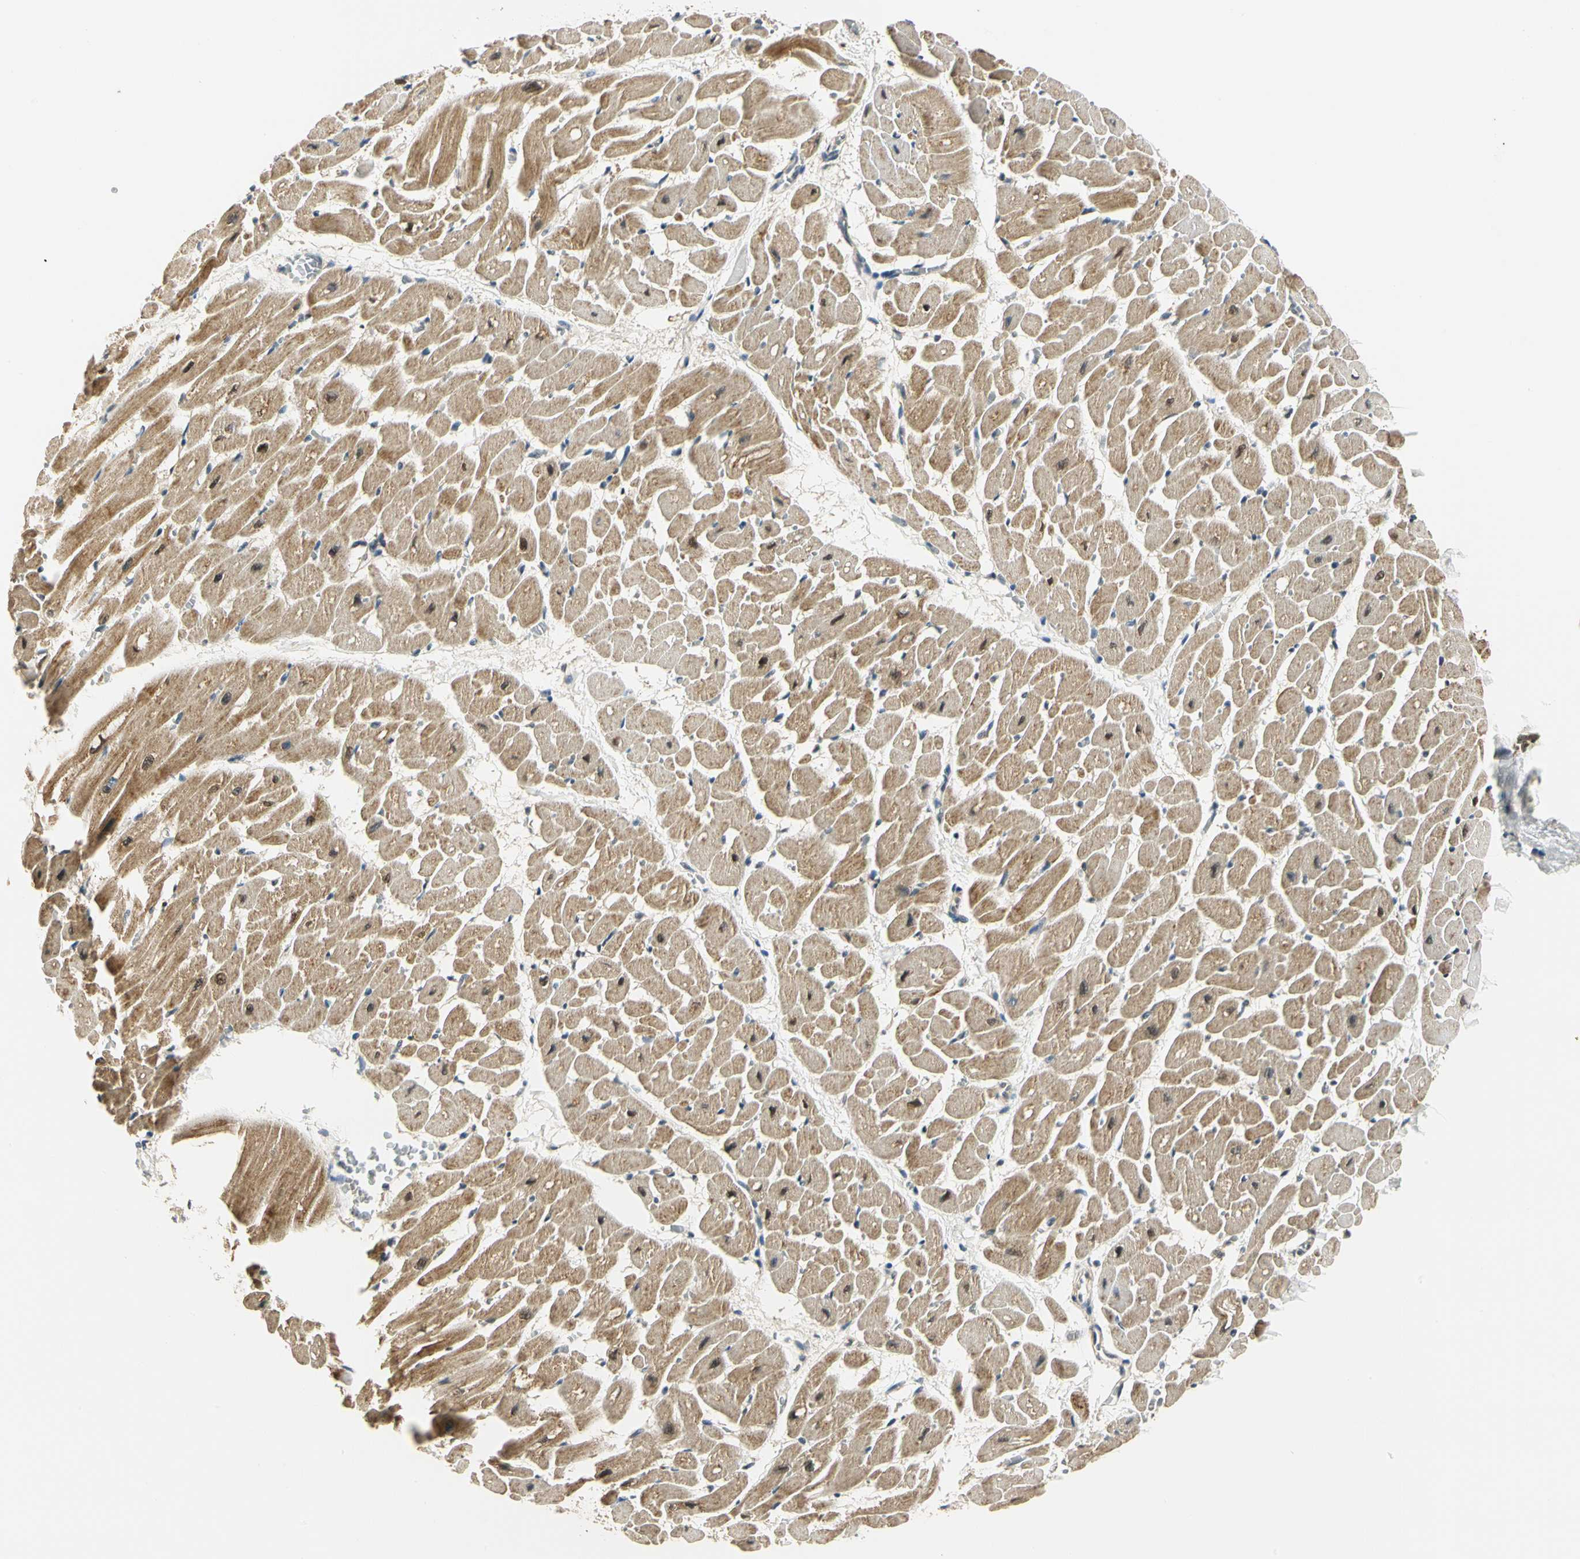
{"staining": {"intensity": "moderate", "quantity": ">75%", "location": "cytoplasmic/membranous"}, "tissue": "heart muscle", "cell_type": "Cardiomyocytes", "image_type": "normal", "snomed": [{"axis": "morphology", "description": "Normal tissue, NOS"}, {"axis": "topography", "description": "Heart"}], "caption": "An image of human heart muscle stained for a protein demonstrates moderate cytoplasmic/membranous brown staining in cardiomyocytes. (DAB = brown stain, brightfield microscopy at high magnification).", "gene": "PDK2", "patient": {"sex": "male", "age": 45}}